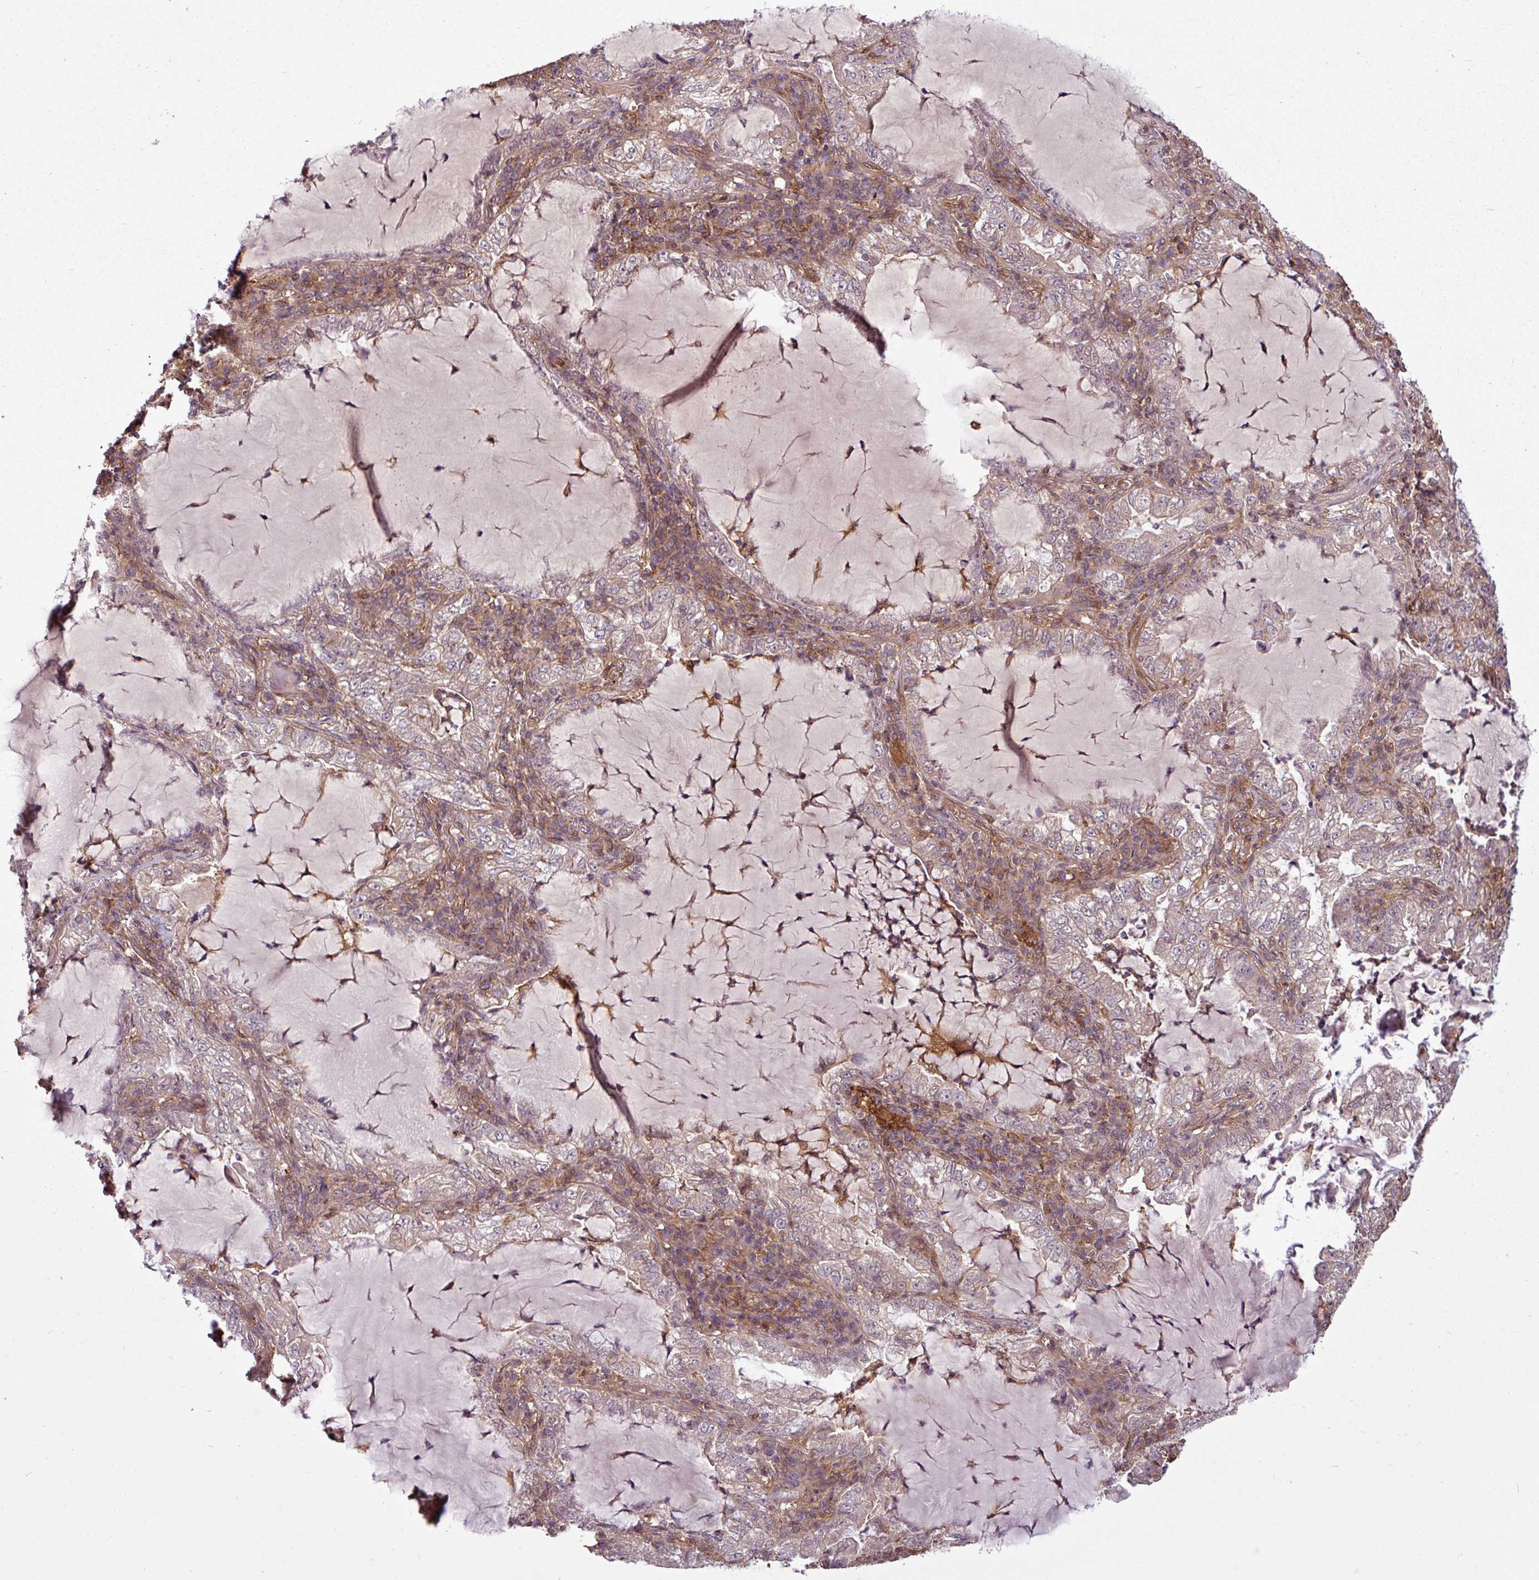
{"staining": {"intensity": "negative", "quantity": "none", "location": "none"}, "tissue": "lung cancer", "cell_type": "Tumor cells", "image_type": "cancer", "snomed": [{"axis": "morphology", "description": "Adenocarcinoma, NOS"}, {"axis": "topography", "description": "Lung"}], "caption": "Immunohistochemistry (IHC) image of lung adenocarcinoma stained for a protein (brown), which displays no expression in tumor cells. (Immunohistochemistry, brightfield microscopy, high magnification).", "gene": "SH3BGRL", "patient": {"sex": "female", "age": 73}}